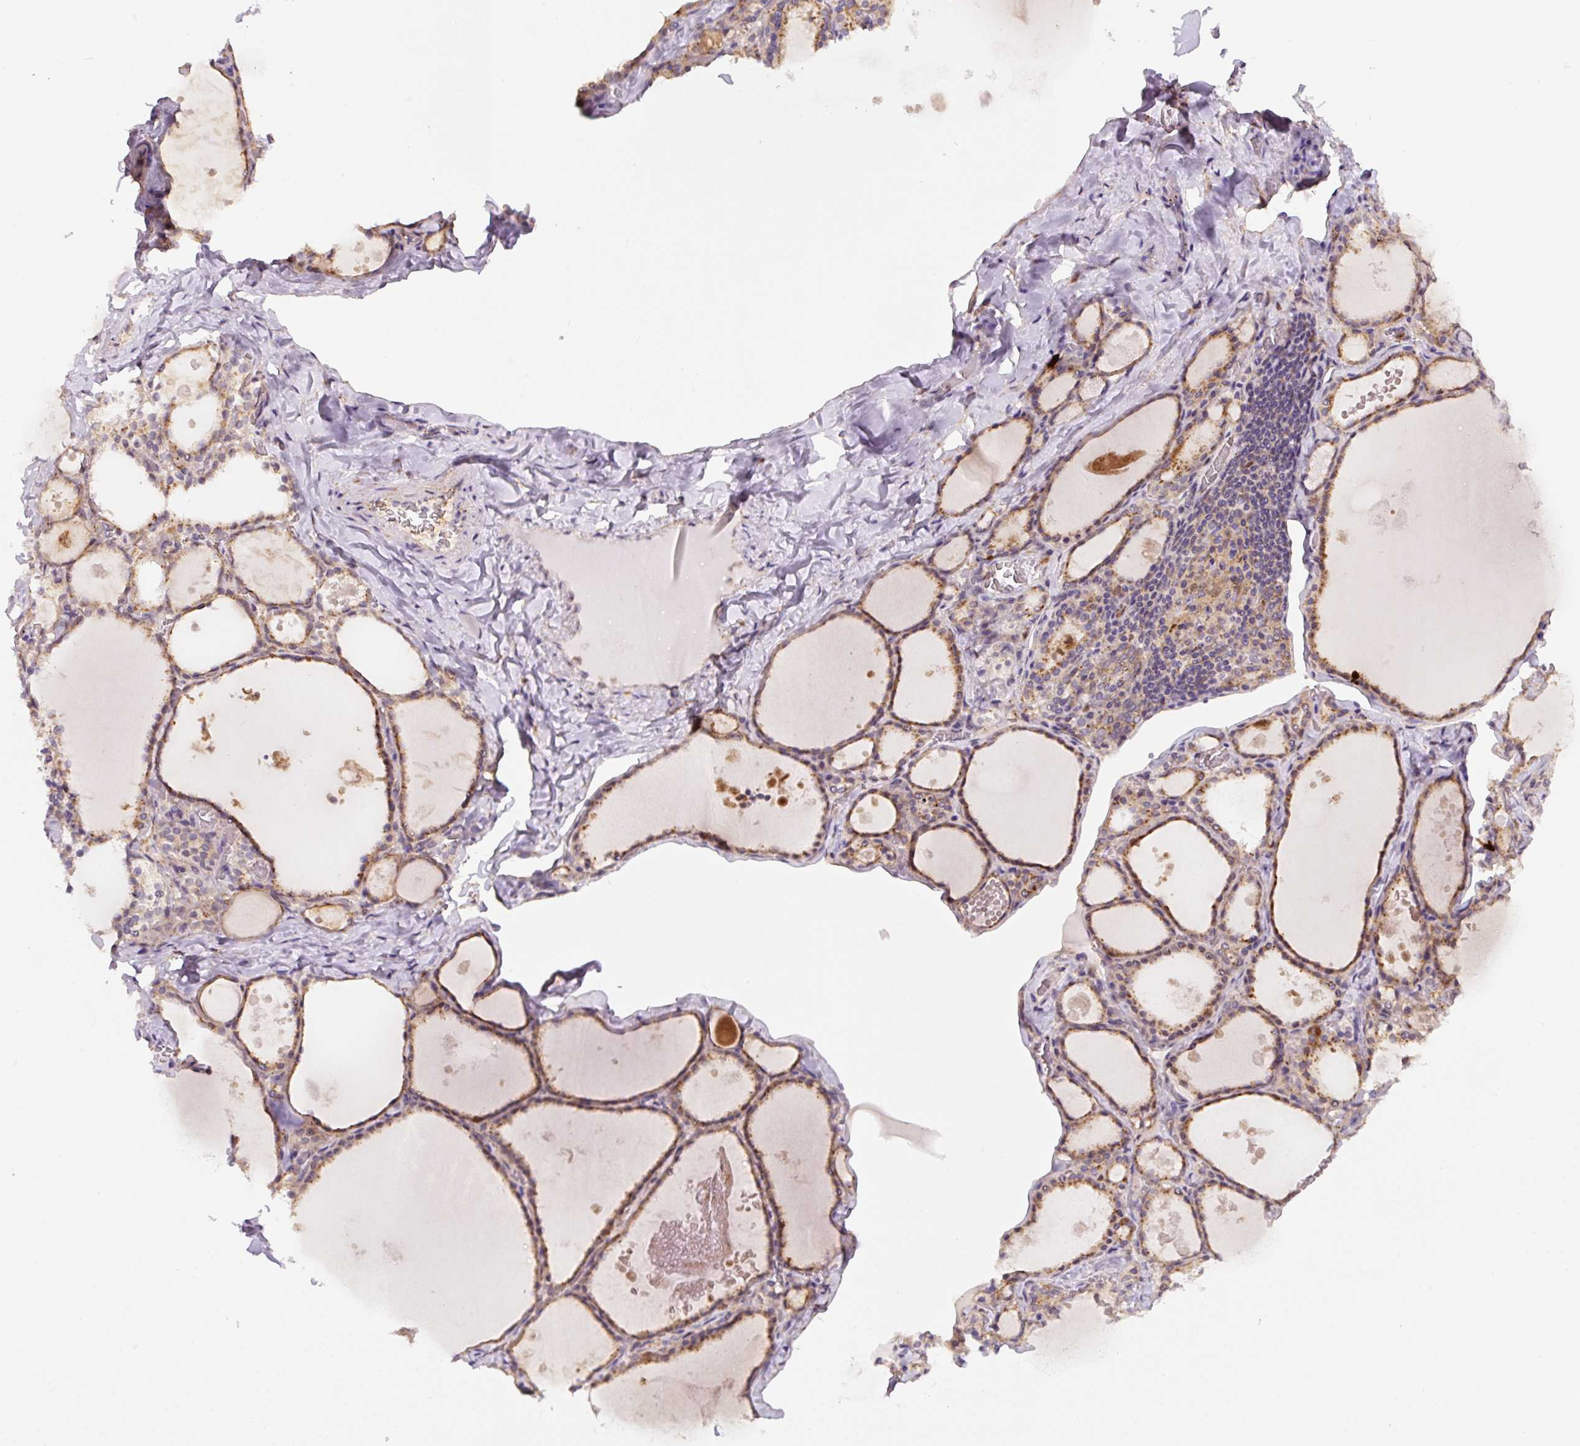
{"staining": {"intensity": "moderate", "quantity": ">75%", "location": "cytoplasmic/membranous"}, "tissue": "thyroid gland", "cell_type": "Glandular cells", "image_type": "normal", "snomed": [{"axis": "morphology", "description": "Normal tissue, NOS"}, {"axis": "topography", "description": "Thyroid gland"}], "caption": "Moderate cytoplasmic/membranous protein staining is seen in approximately >75% of glandular cells in thyroid gland. (DAB = brown stain, brightfield microscopy at high magnification).", "gene": "ZSWIM7", "patient": {"sex": "male", "age": 56}}